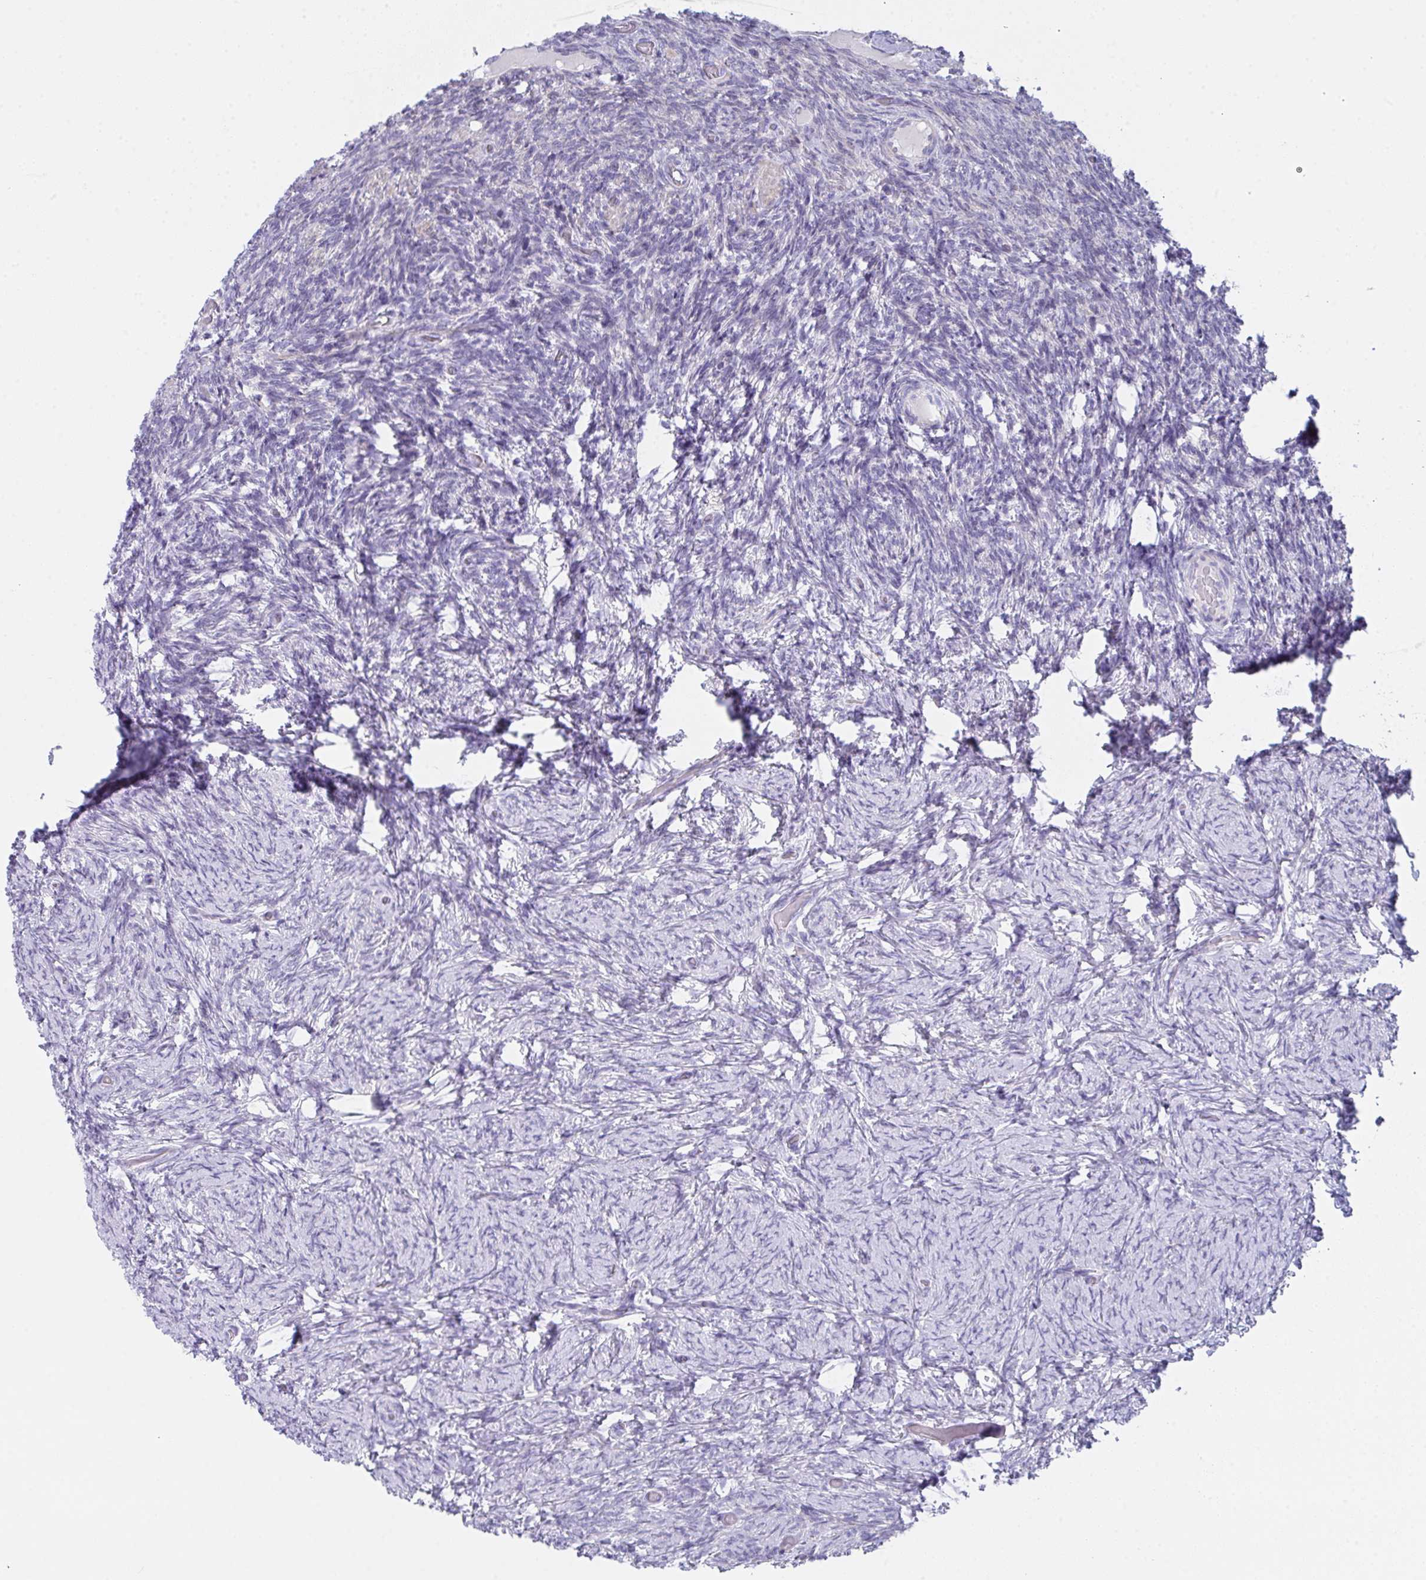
{"staining": {"intensity": "negative", "quantity": "none", "location": "none"}, "tissue": "ovary", "cell_type": "Ovarian stroma cells", "image_type": "normal", "snomed": [{"axis": "morphology", "description": "Normal tissue, NOS"}, {"axis": "topography", "description": "Ovary"}], "caption": "The image reveals no significant expression in ovarian stroma cells of ovary.", "gene": "FBXO47", "patient": {"sex": "female", "age": 34}}